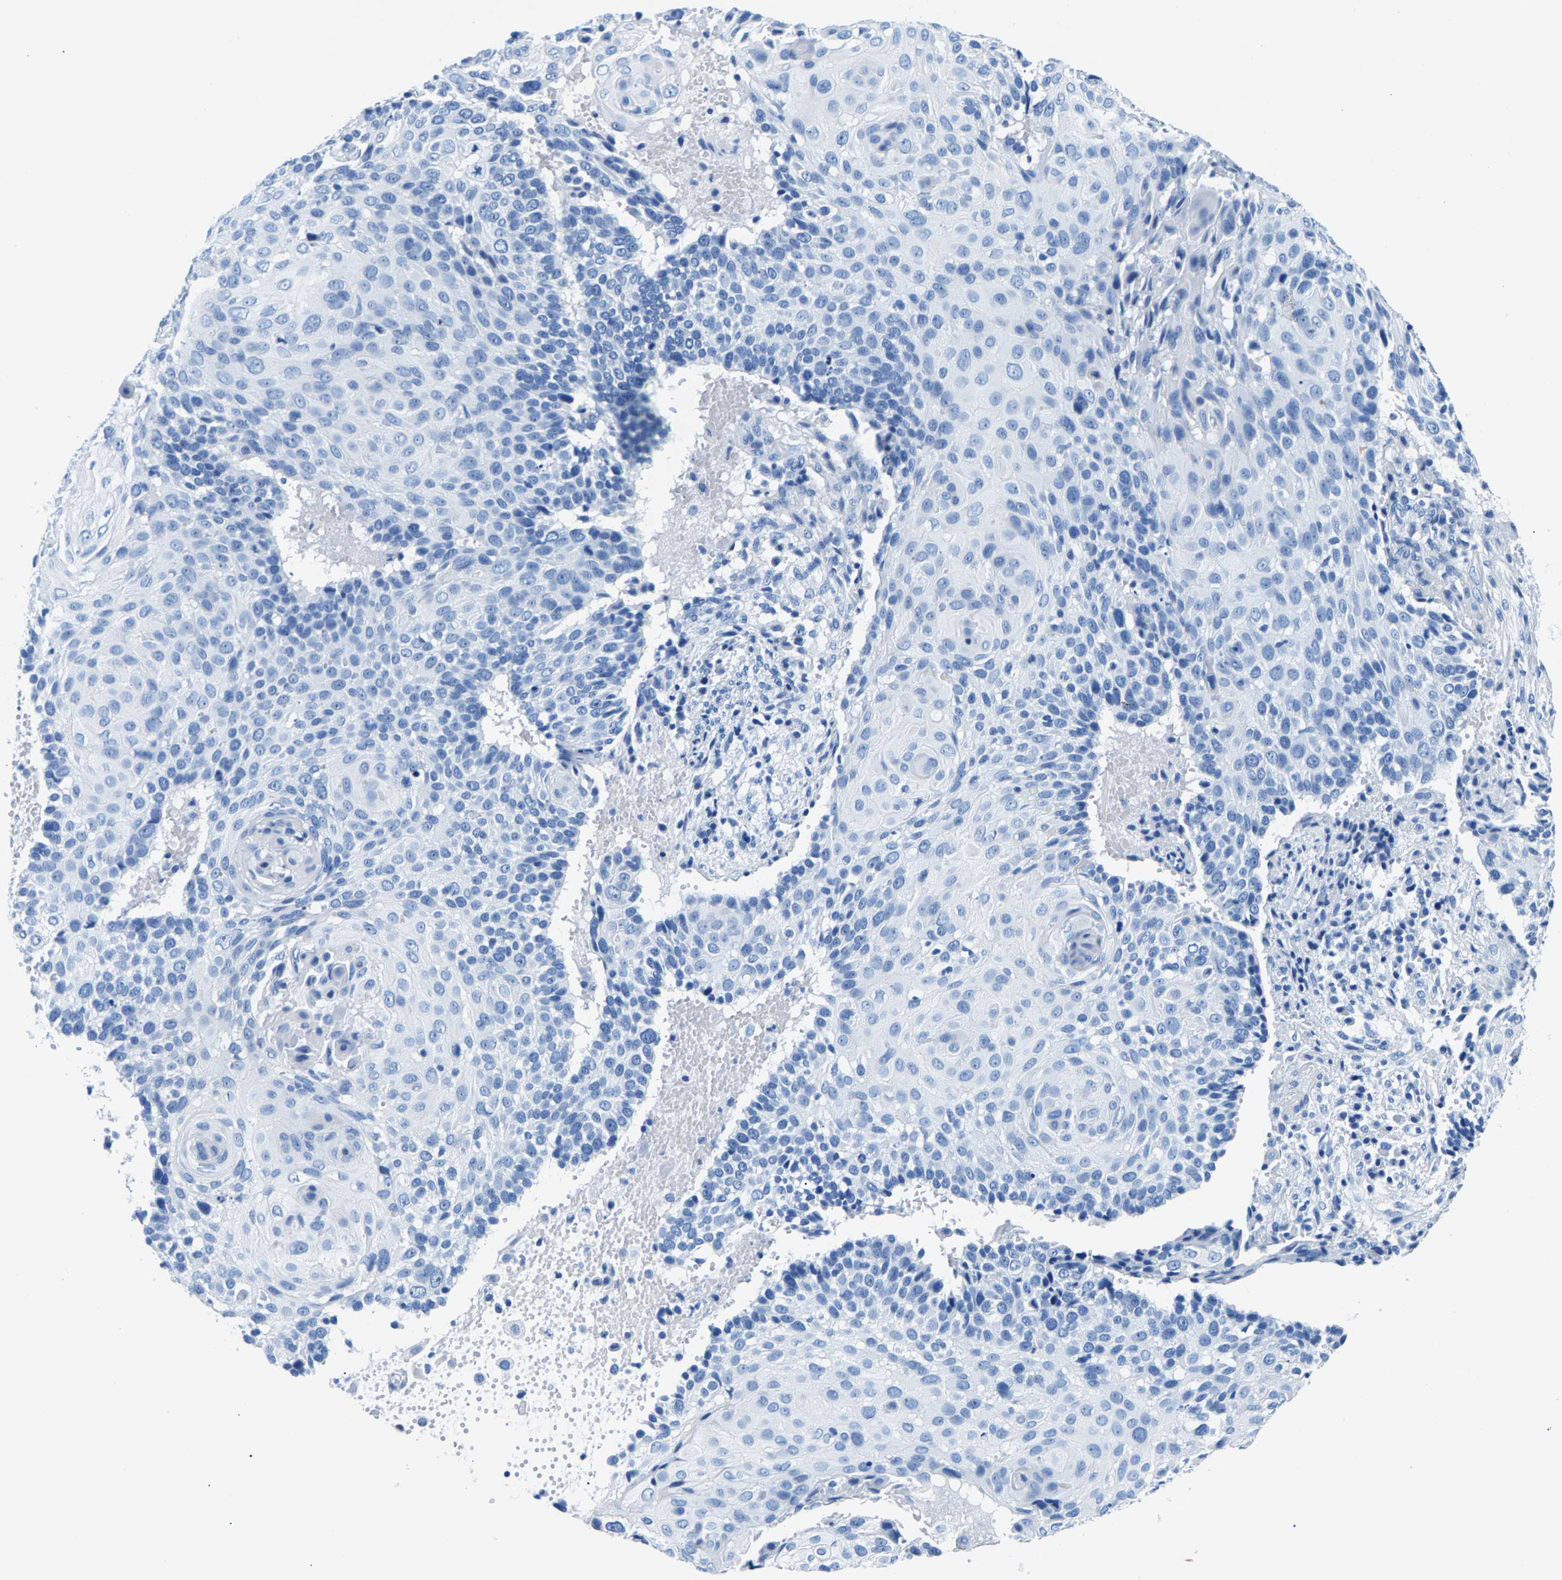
{"staining": {"intensity": "negative", "quantity": "none", "location": "none"}, "tissue": "cervical cancer", "cell_type": "Tumor cells", "image_type": "cancer", "snomed": [{"axis": "morphology", "description": "Squamous cell carcinoma, NOS"}, {"axis": "topography", "description": "Cervix"}], "caption": "Immunohistochemistry histopathology image of neoplastic tissue: cervical squamous cell carcinoma stained with DAB displays no significant protein expression in tumor cells.", "gene": "CPS1", "patient": {"sex": "female", "age": 74}}